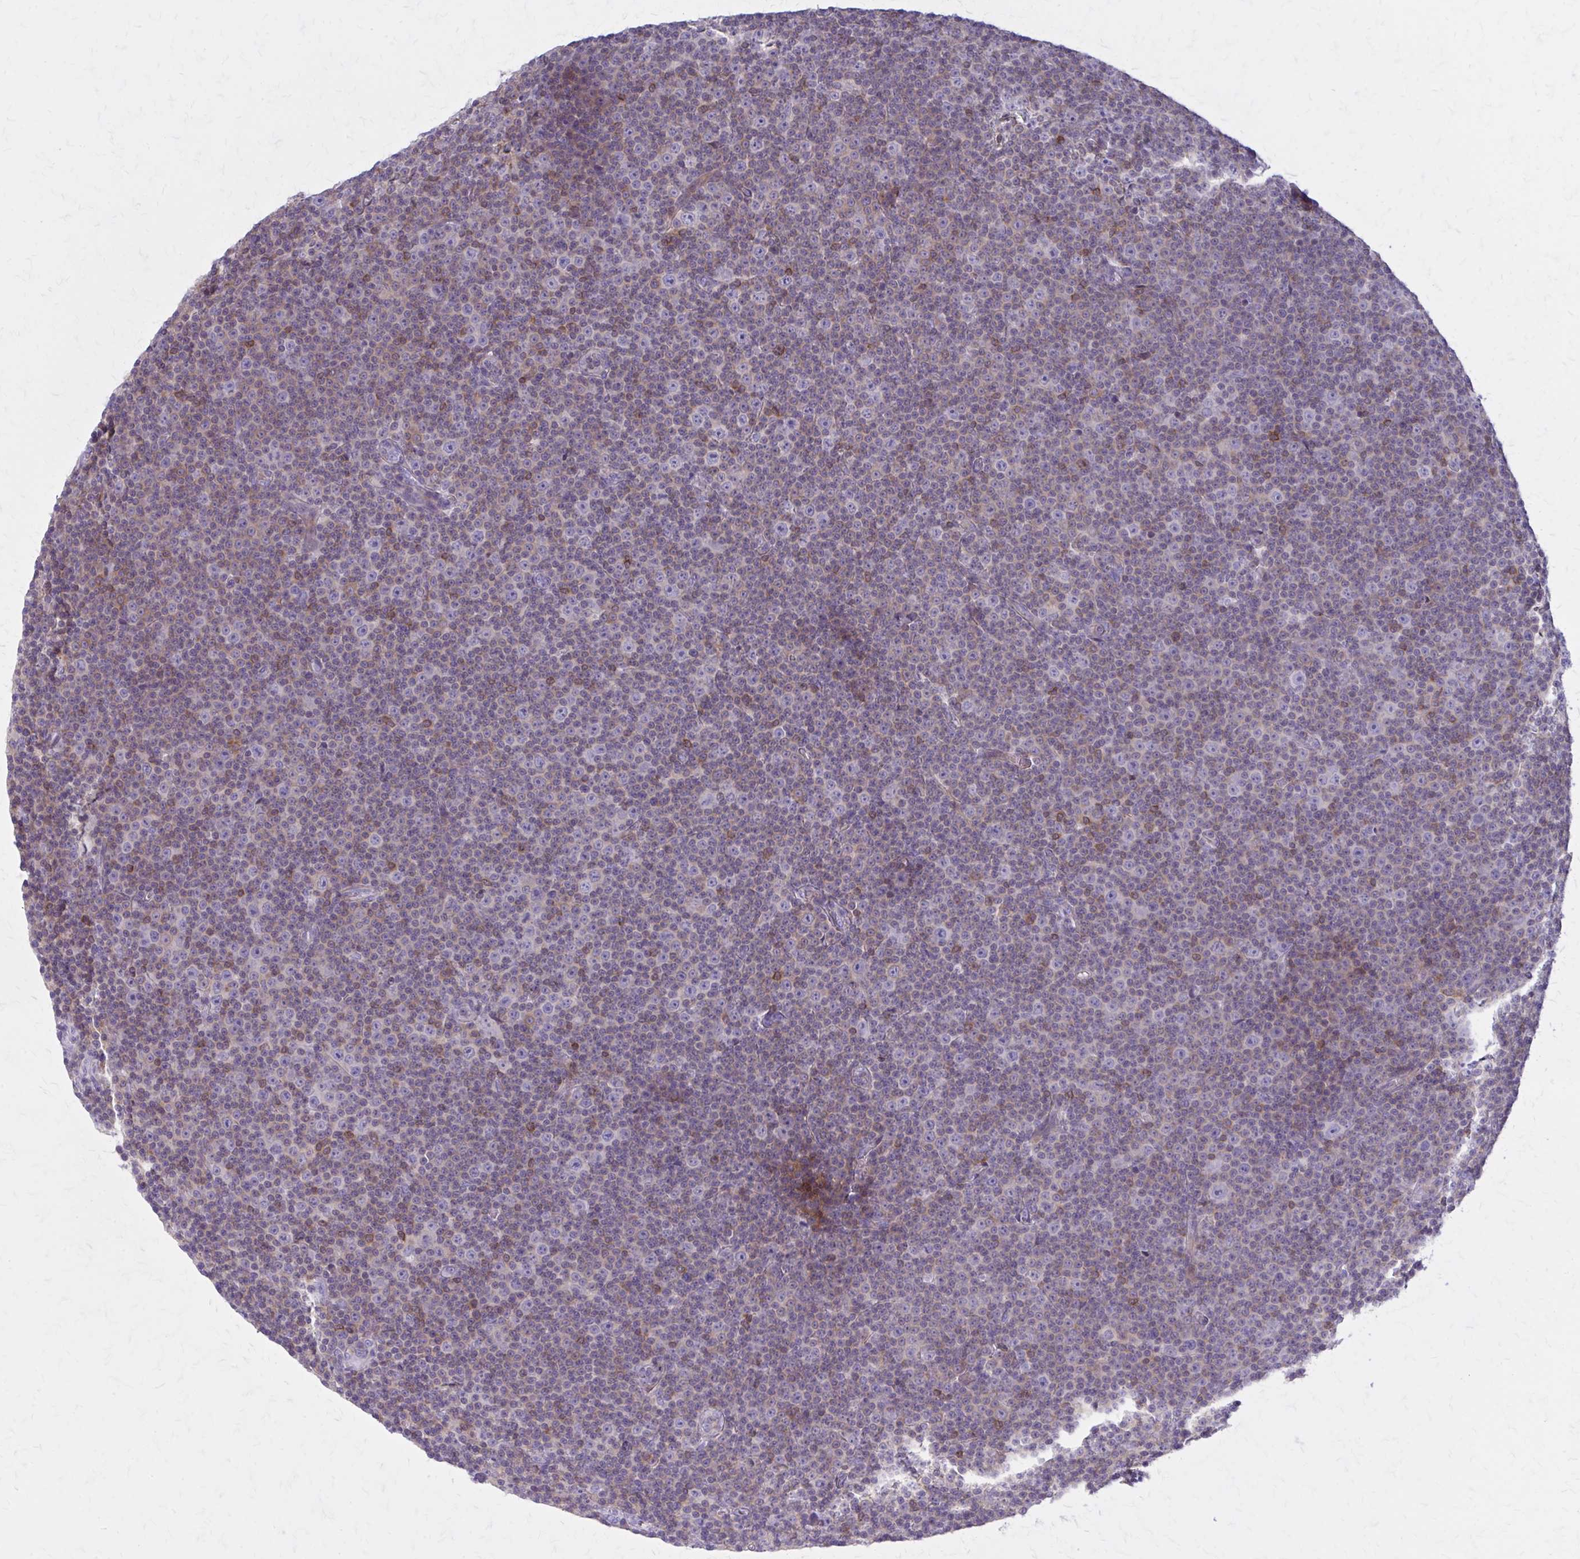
{"staining": {"intensity": "negative", "quantity": "none", "location": "none"}, "tissue": "lymphoma", "cell_type": "Tumor cells", "image_type": "cancer", "snomed": [{"axis": "morphology", "description": "Malignant lymphoma, non-Hodgkin's type, Low grade"}, {"axis": "topography", "description": "Lymph node"}], "caption": "The histopathology image exhibits no significant expression in tumor cells of malignant lymphoma, non-Hodgkin's type (low-grade).", "gene": "PITPNM1", "patient": {"sex": "female", "age": 67}}